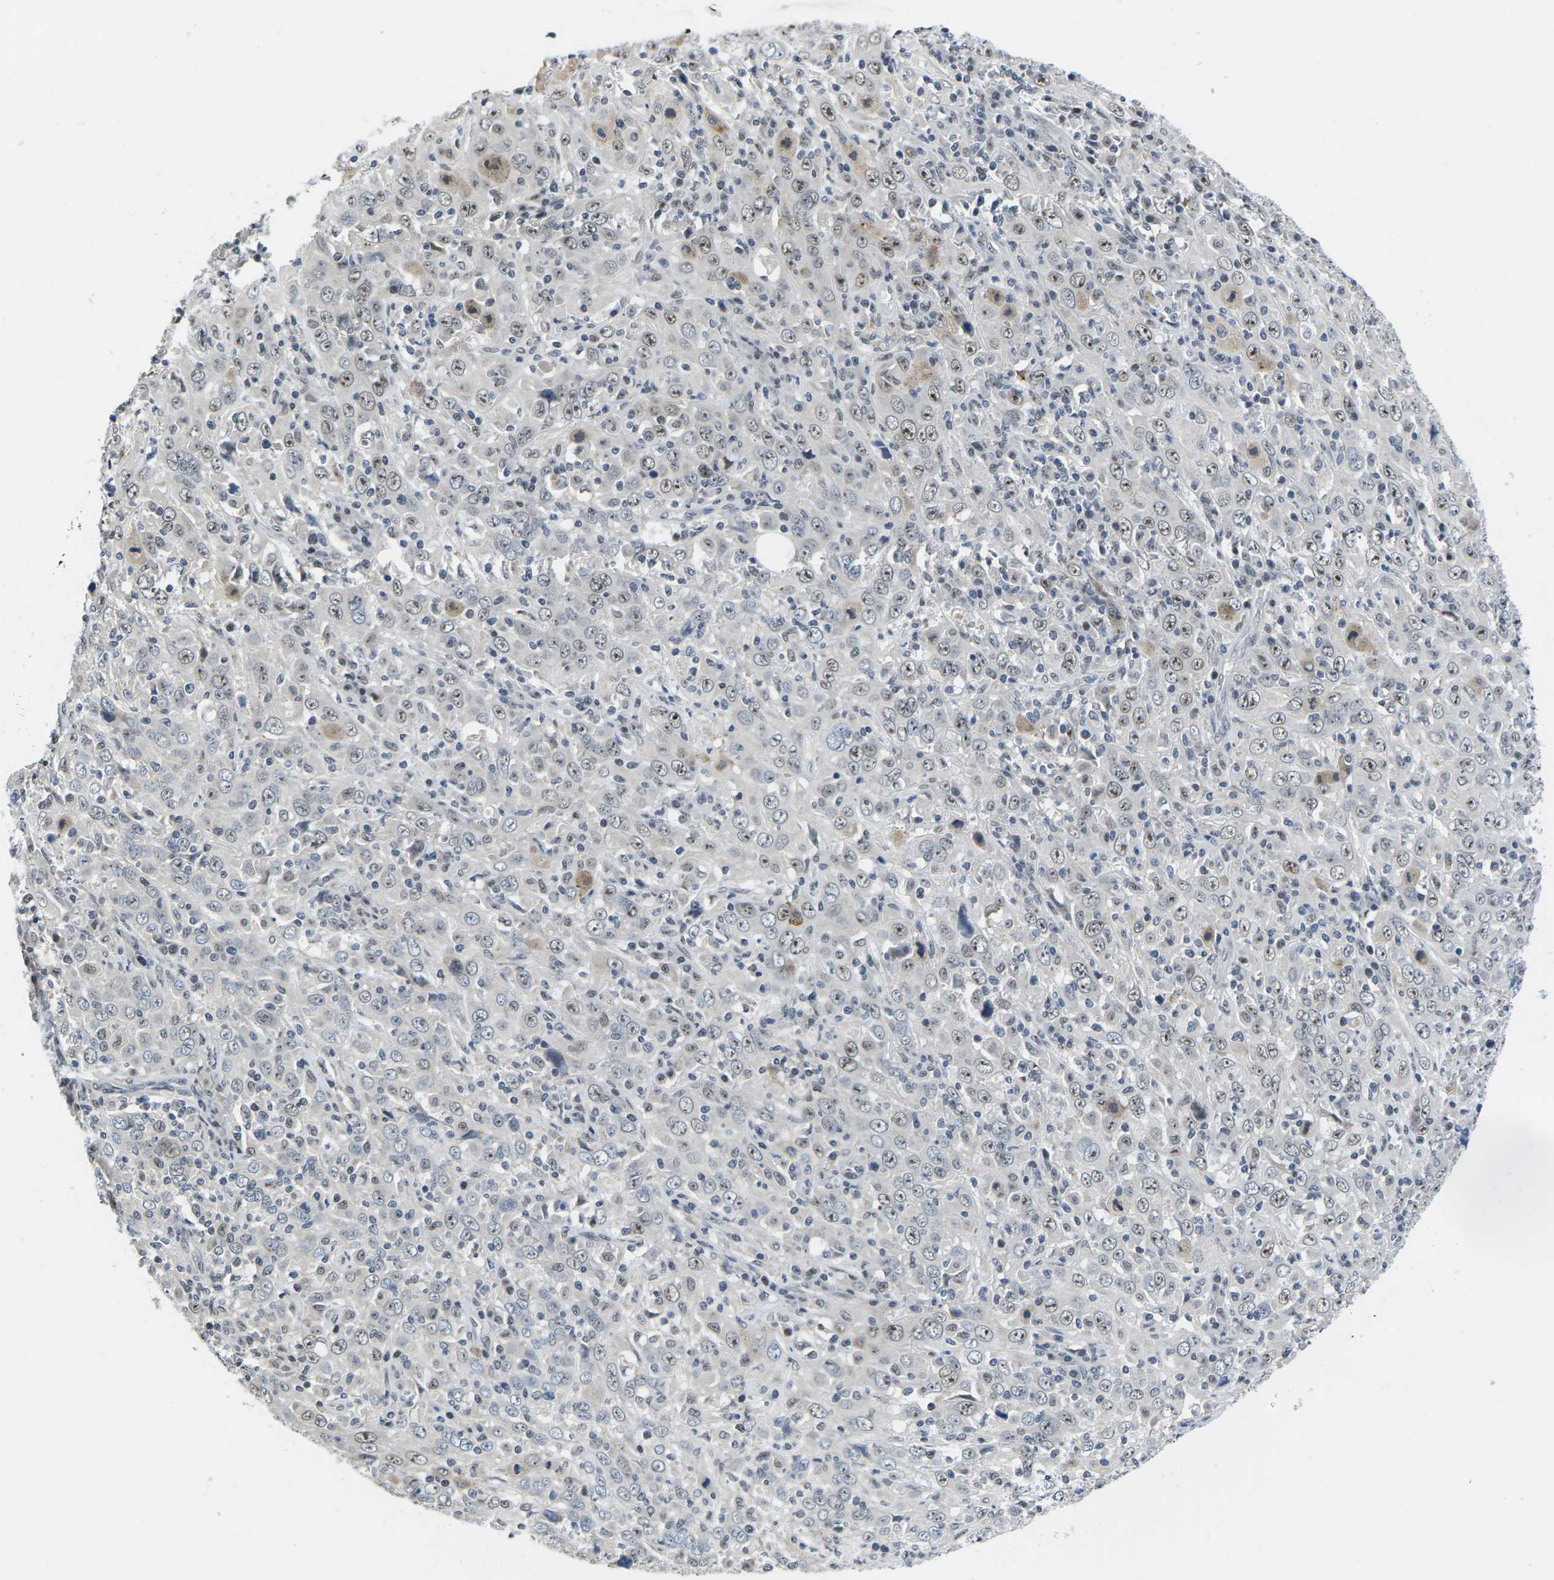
{"staining": {"intensity": "weak", "quantity": "25%-75%", "location": "nuclear"}, "tissue": "cervical cancer", "cell_type": "Tumor cells", "image_type": "cancer", "snomed": [{"axis": "morphology", "description": "Squamous cell carcinoma, NOS"}, {"axis": "topography", "description": "Cervix"}], "caption": "Cervical cancer (squamous cell carcinoma) was stained to show a protein in brown. There is low levels of weak nuclear staining in about 25%-75% of tumor cells. The staining was performed using DAB (3,3'-diaminobenzidine) to visualize the protein expression in brown, while the nuclei were stained in blue with hematoxylin (Magnification: 20x).", "gene": "NSRP1", "patient": {"sex": "female", "age": 46}}